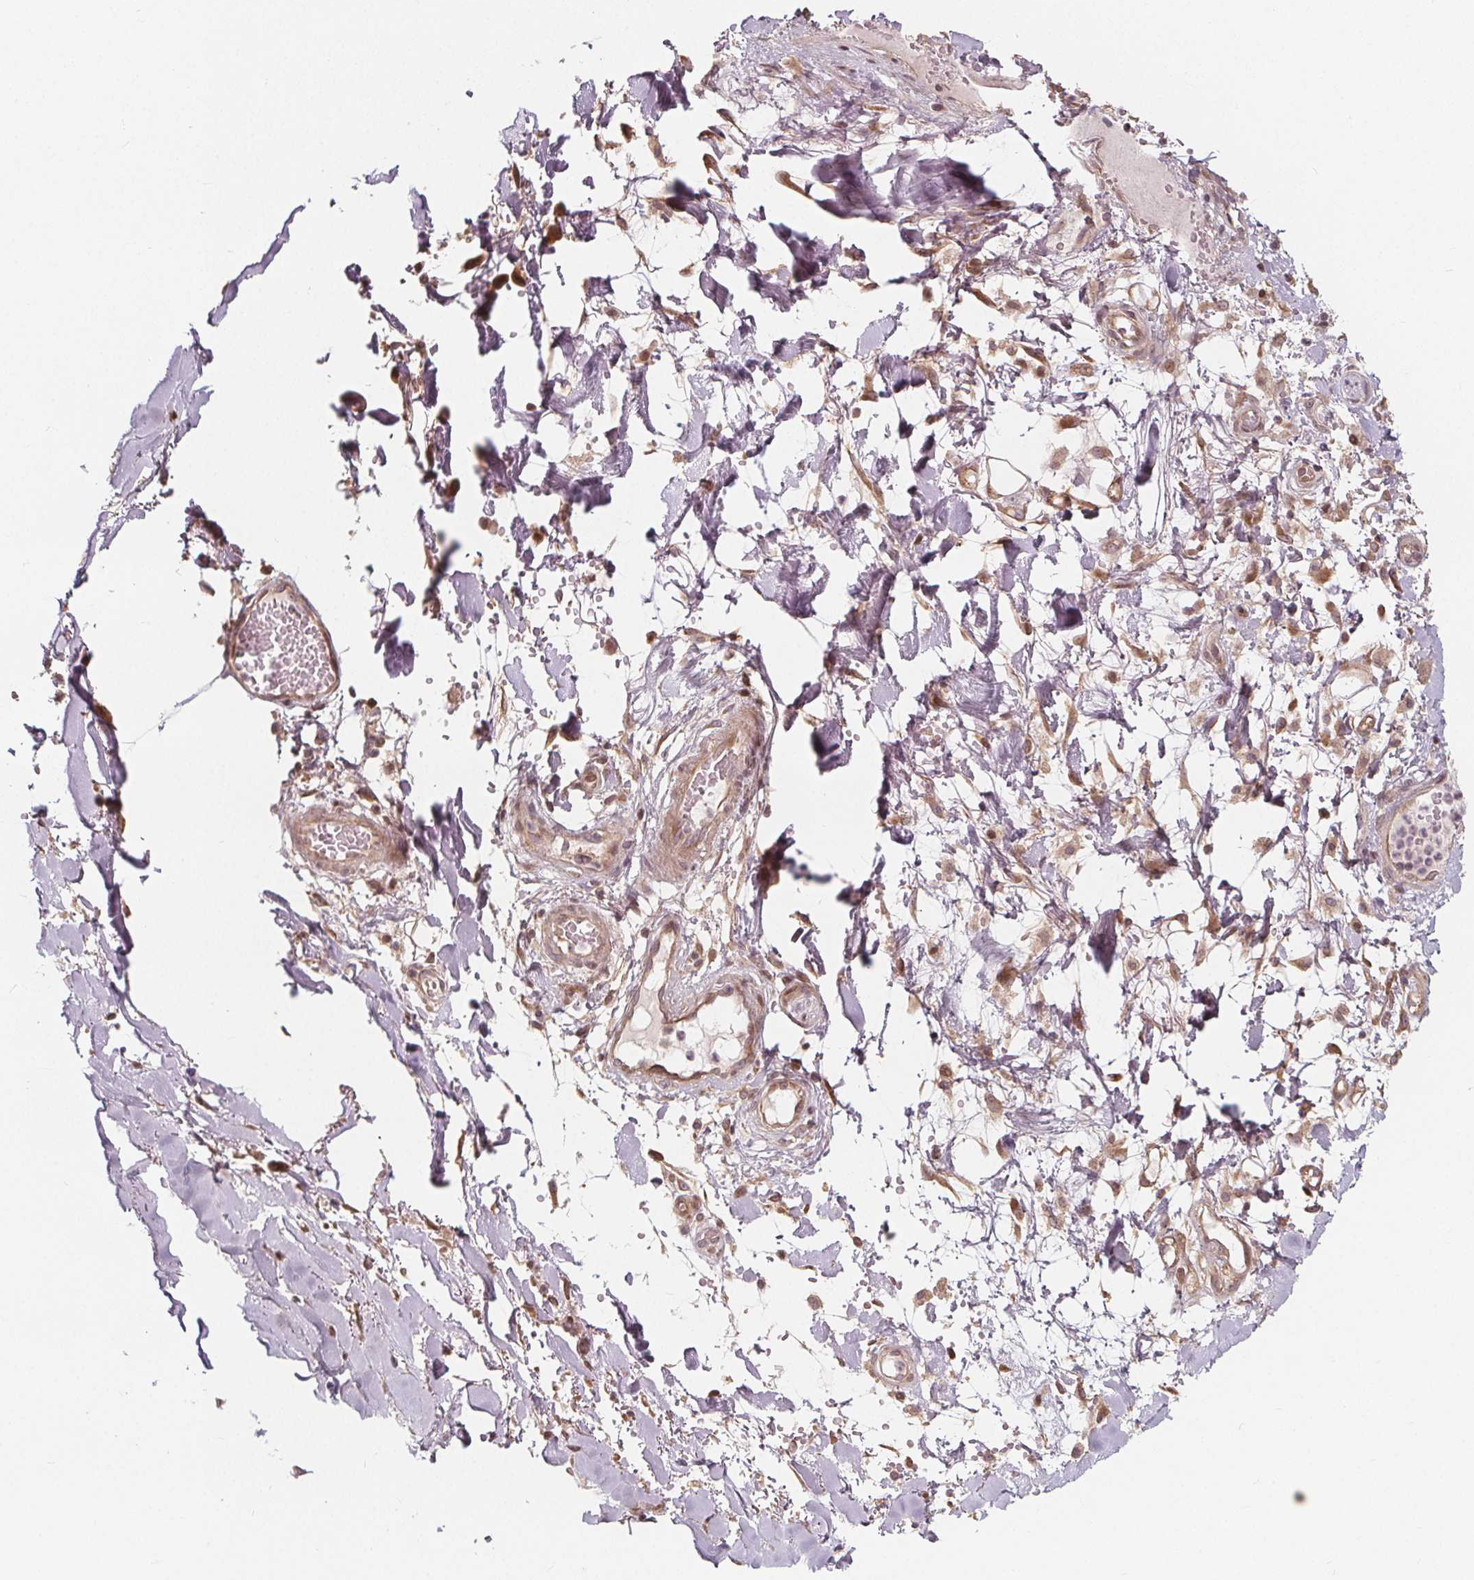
{"staining": {"intensity": "moderate", "quantity": "<25%", "location": "nuclear"}, "tissue": "adipose tissue", "cell_type": "Adipocytes", "image_type": "normal", "snomed": [{"axis": "morphology", "description": "Normal tissue, NOS"}, {"axis": "topography", "description": "Cartilage tissue"}, {"axis": "topography", "description": "Nasopharynx"}, {"axis": "topography", "description": "Thyroid gland"}], "caption": "An immunohistochemistry photomicrograph of normal tissue is shown. Protein staining in brown shows moderate nuclear positivity in adipose tissue within adipocytes. (Brightfield microscopy of DAB IHC at high magnification).", "gene": "AKT1S1", "patient": {"sex": "male", "age": 63}}